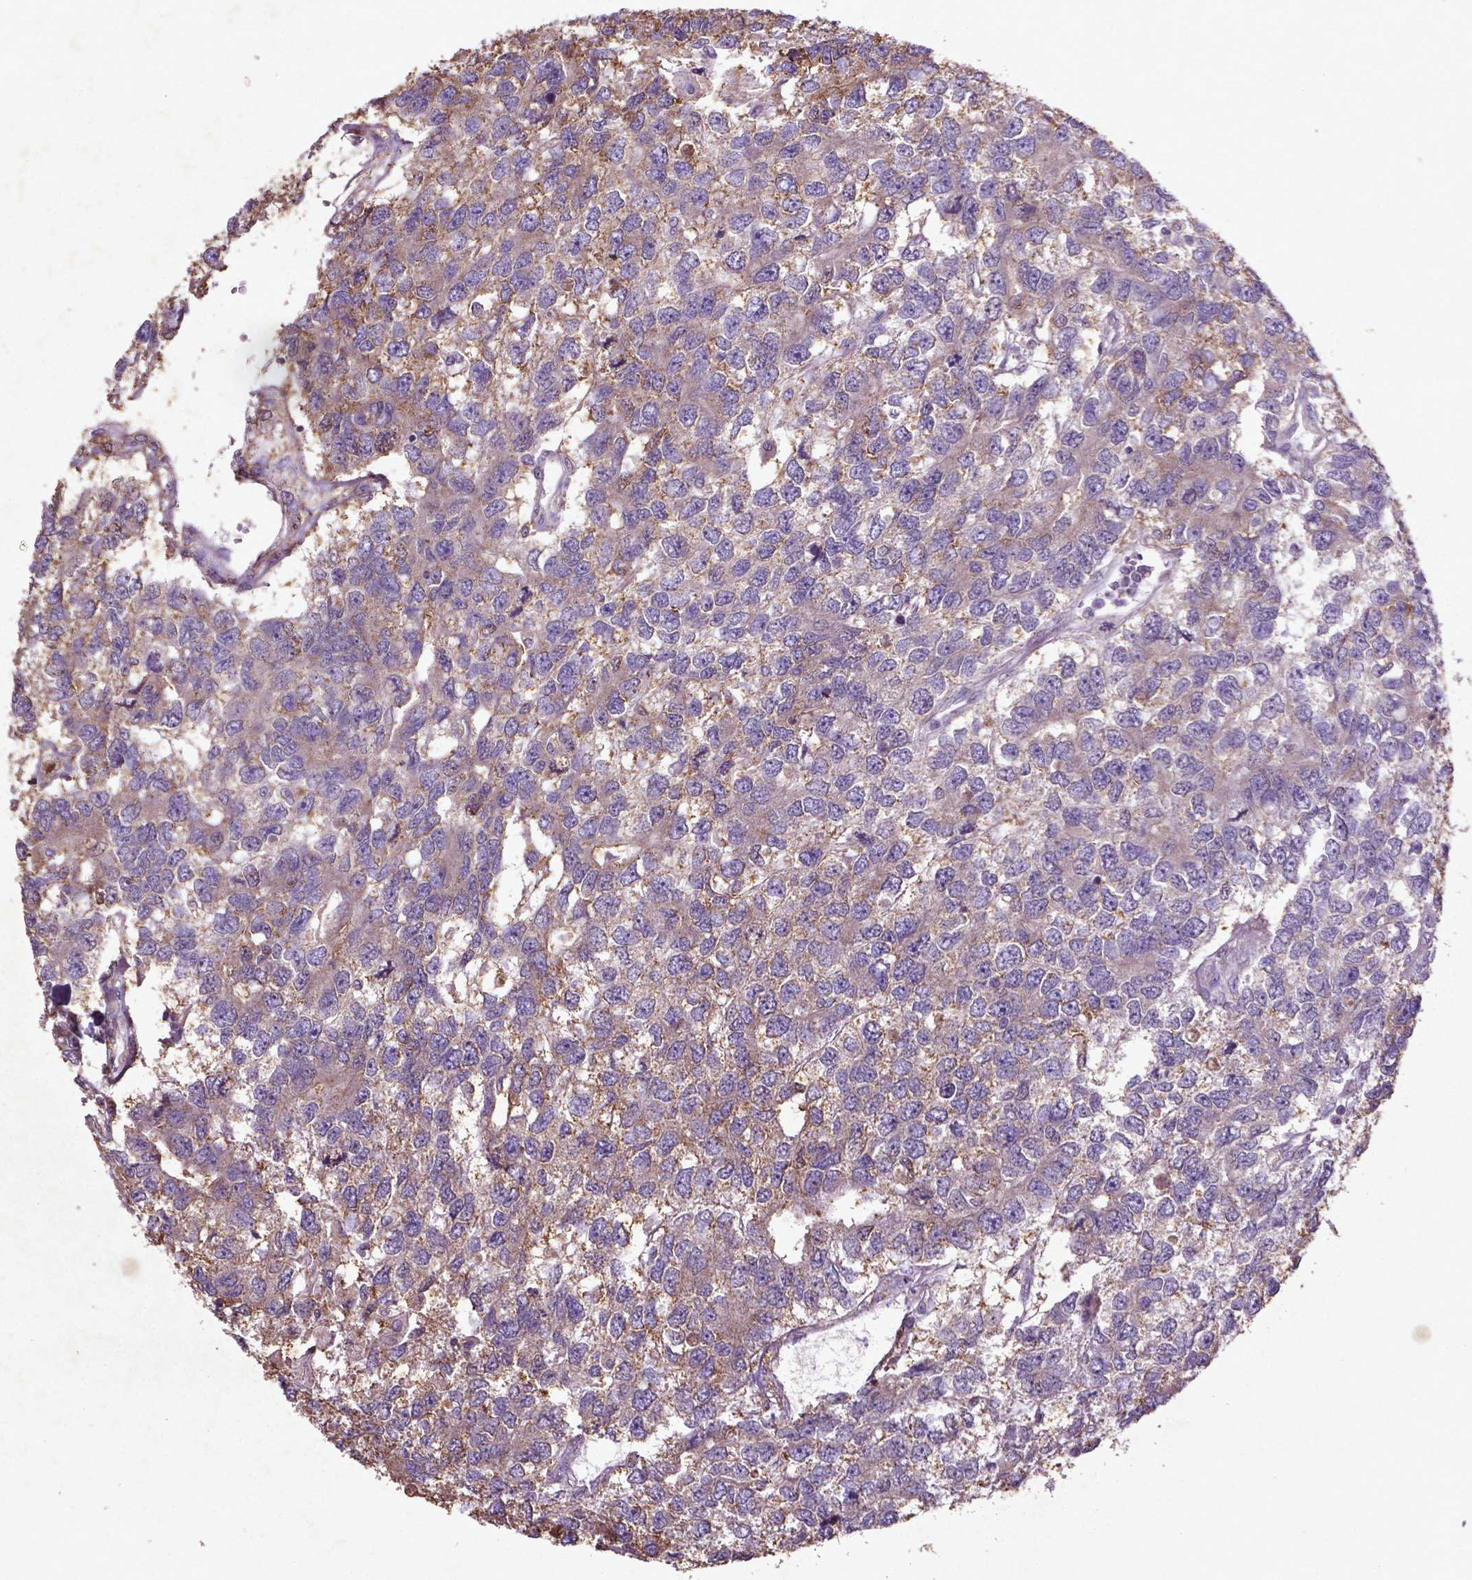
{"staining": {"intensity": "weak", "quantity": "25%-75%", "location": "cytoplasmic/membranous"}, "tissue": "testis cancer", "cell_type": "Tumor cells", "image_type": "cancer", "snomed": [{"axis": "morphology", "description": "Seminoma, NOS"}, {"axis": "topography", "description": "Testis"}], "caption": "Immunohistochemistry (IHC) micrograph of human testis cancer stained for a protein (brown), which reveals low levels of weak cytoplasmic/membranous expression in about 25%-75% of tumor cells.", "gene": "MTOR", "patient": {"sex": "male", "age": 52}}